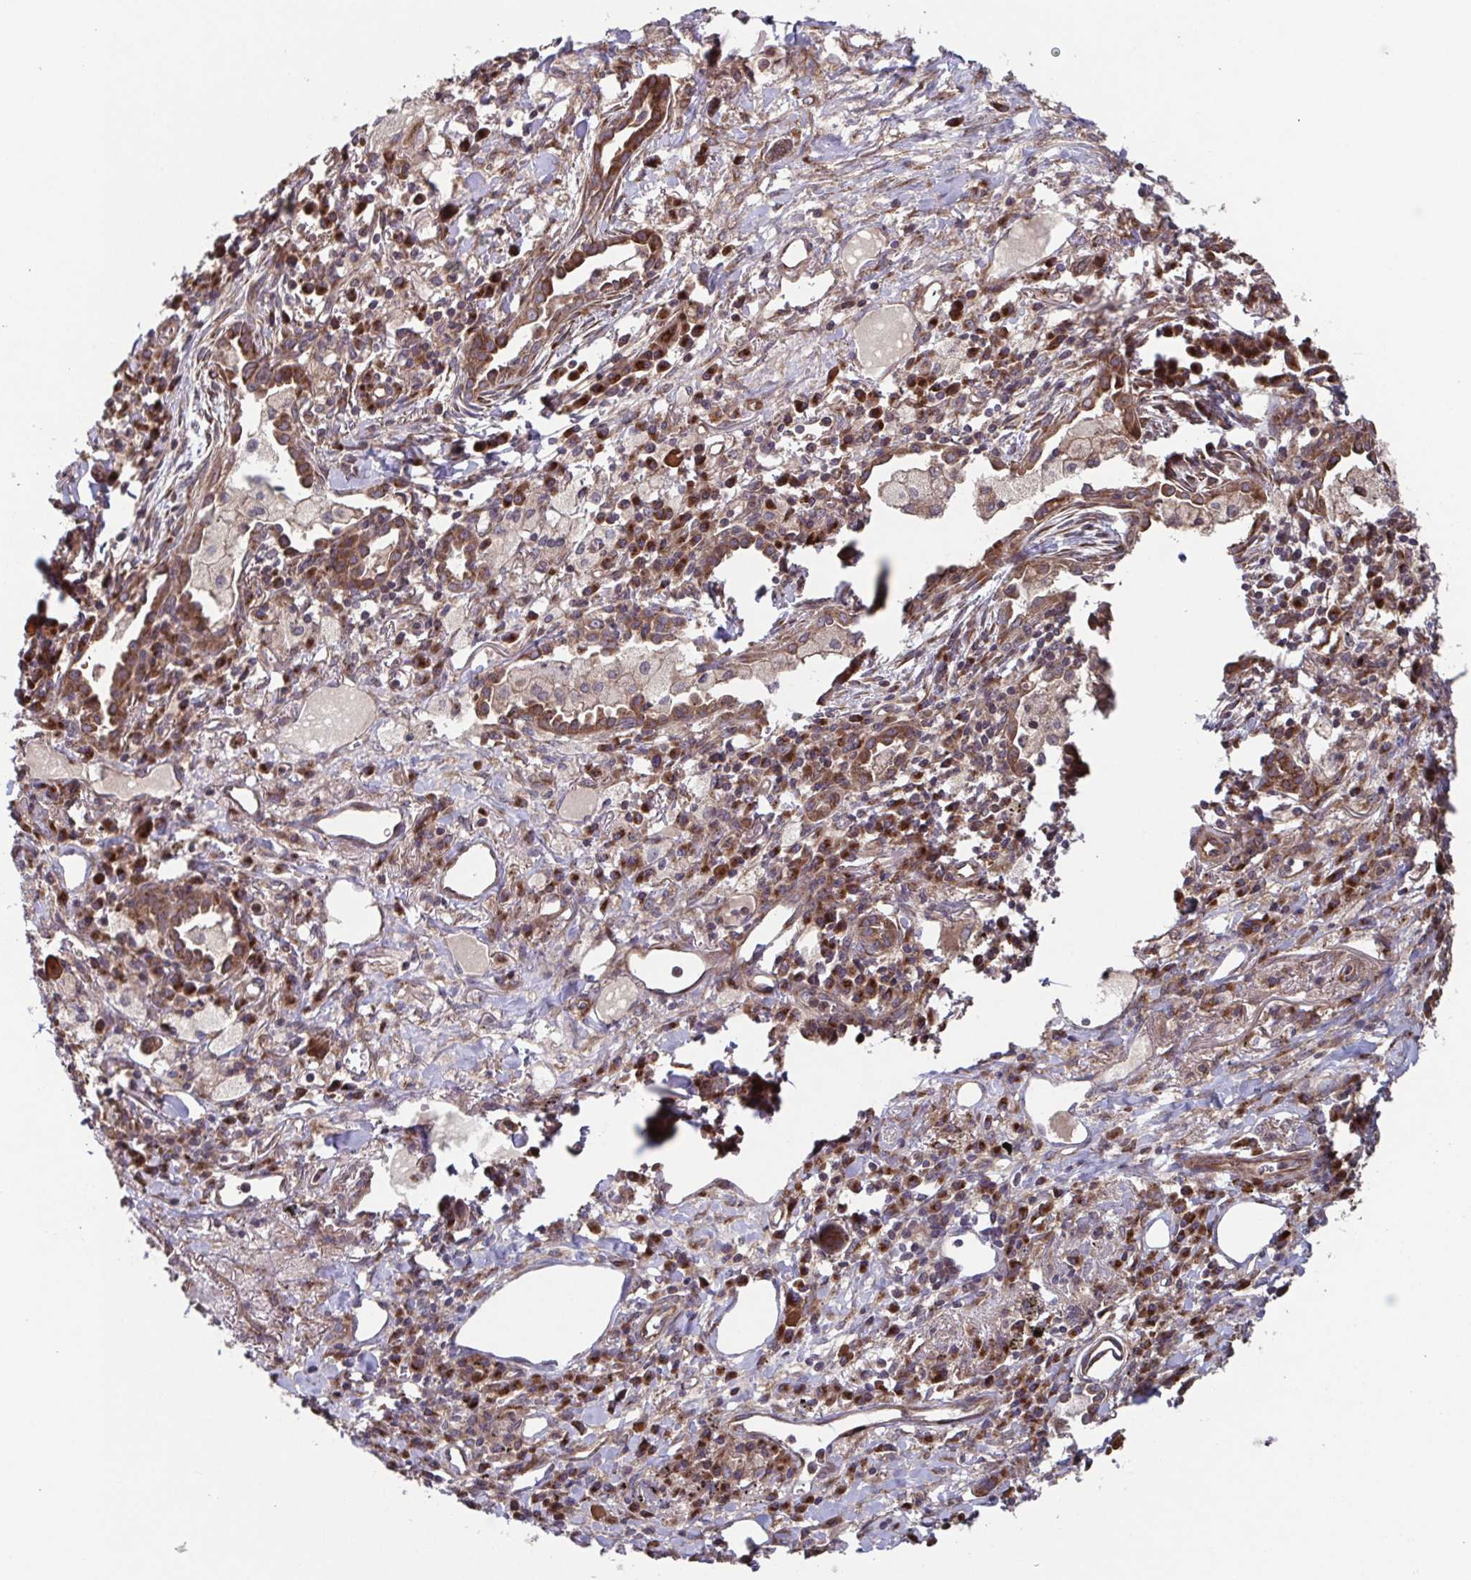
{"staining": {"intensity": "moderate", "quantity": ">75%", "location": "cytoplasmic/membranous"}, "tissue": "lung cancer", "cell_type": "Tumor cells", "image_type": "cancer", "snomed": [{"axis": "morphology", "description": "Squamous cell carcinoma, NOS"}, {"axis": "topography", "description": "Lung"}], "caption": "Immunohistochemical staining of lung cancer exhibits medium levels of moderate cytoplasmic/membranous expression in approximately >75% of tumor cells. Immunohistochemistry stains the protein of interest in brown and the nuclei are stained blue.", "gene": "COPB1", "patient": {"sex": "male", "age": 74}}